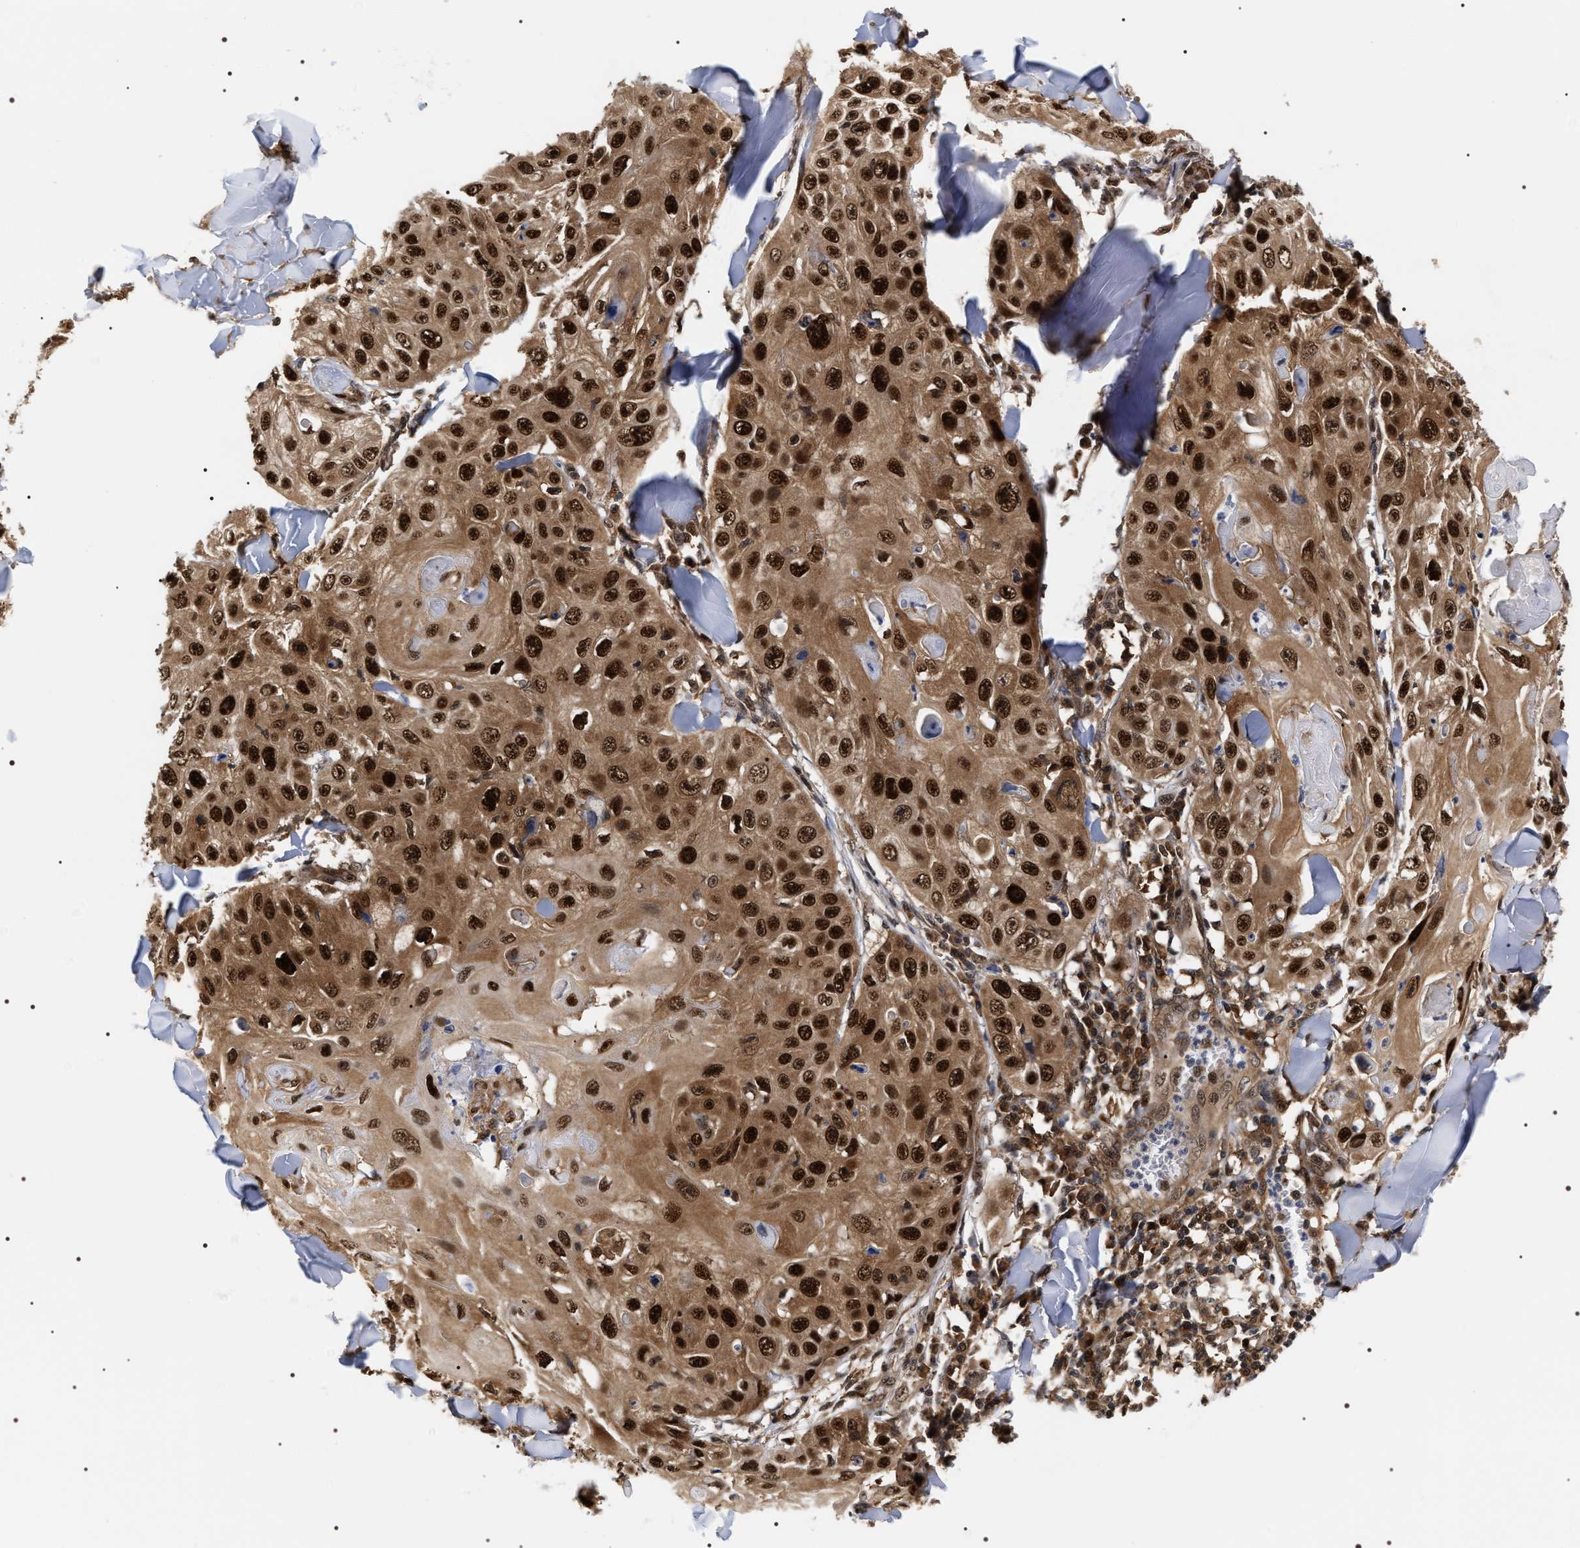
{"staining": {"intensity": "strong", "quantity": ">75%", "location": "cytoplasmic/membranous,nuclear"}, "tissue": "skin cancer", "cell_type": "Tumor cells", "image_type": "cancer", "snomed": [{"axis": "morphology", "description": "Squamous cell carcinoma, NOS"}, {"axis": "topography", "description": "Skin"}], "caption": "Squamous cell carcinoma (skin) stained with a brown dye shows strong cytoplasmic/membranous and nuclear positive positivity in approximately >75% of tumor cells.", "gene": "BAG6", "patient": {"sex": "male", "age": 86}}